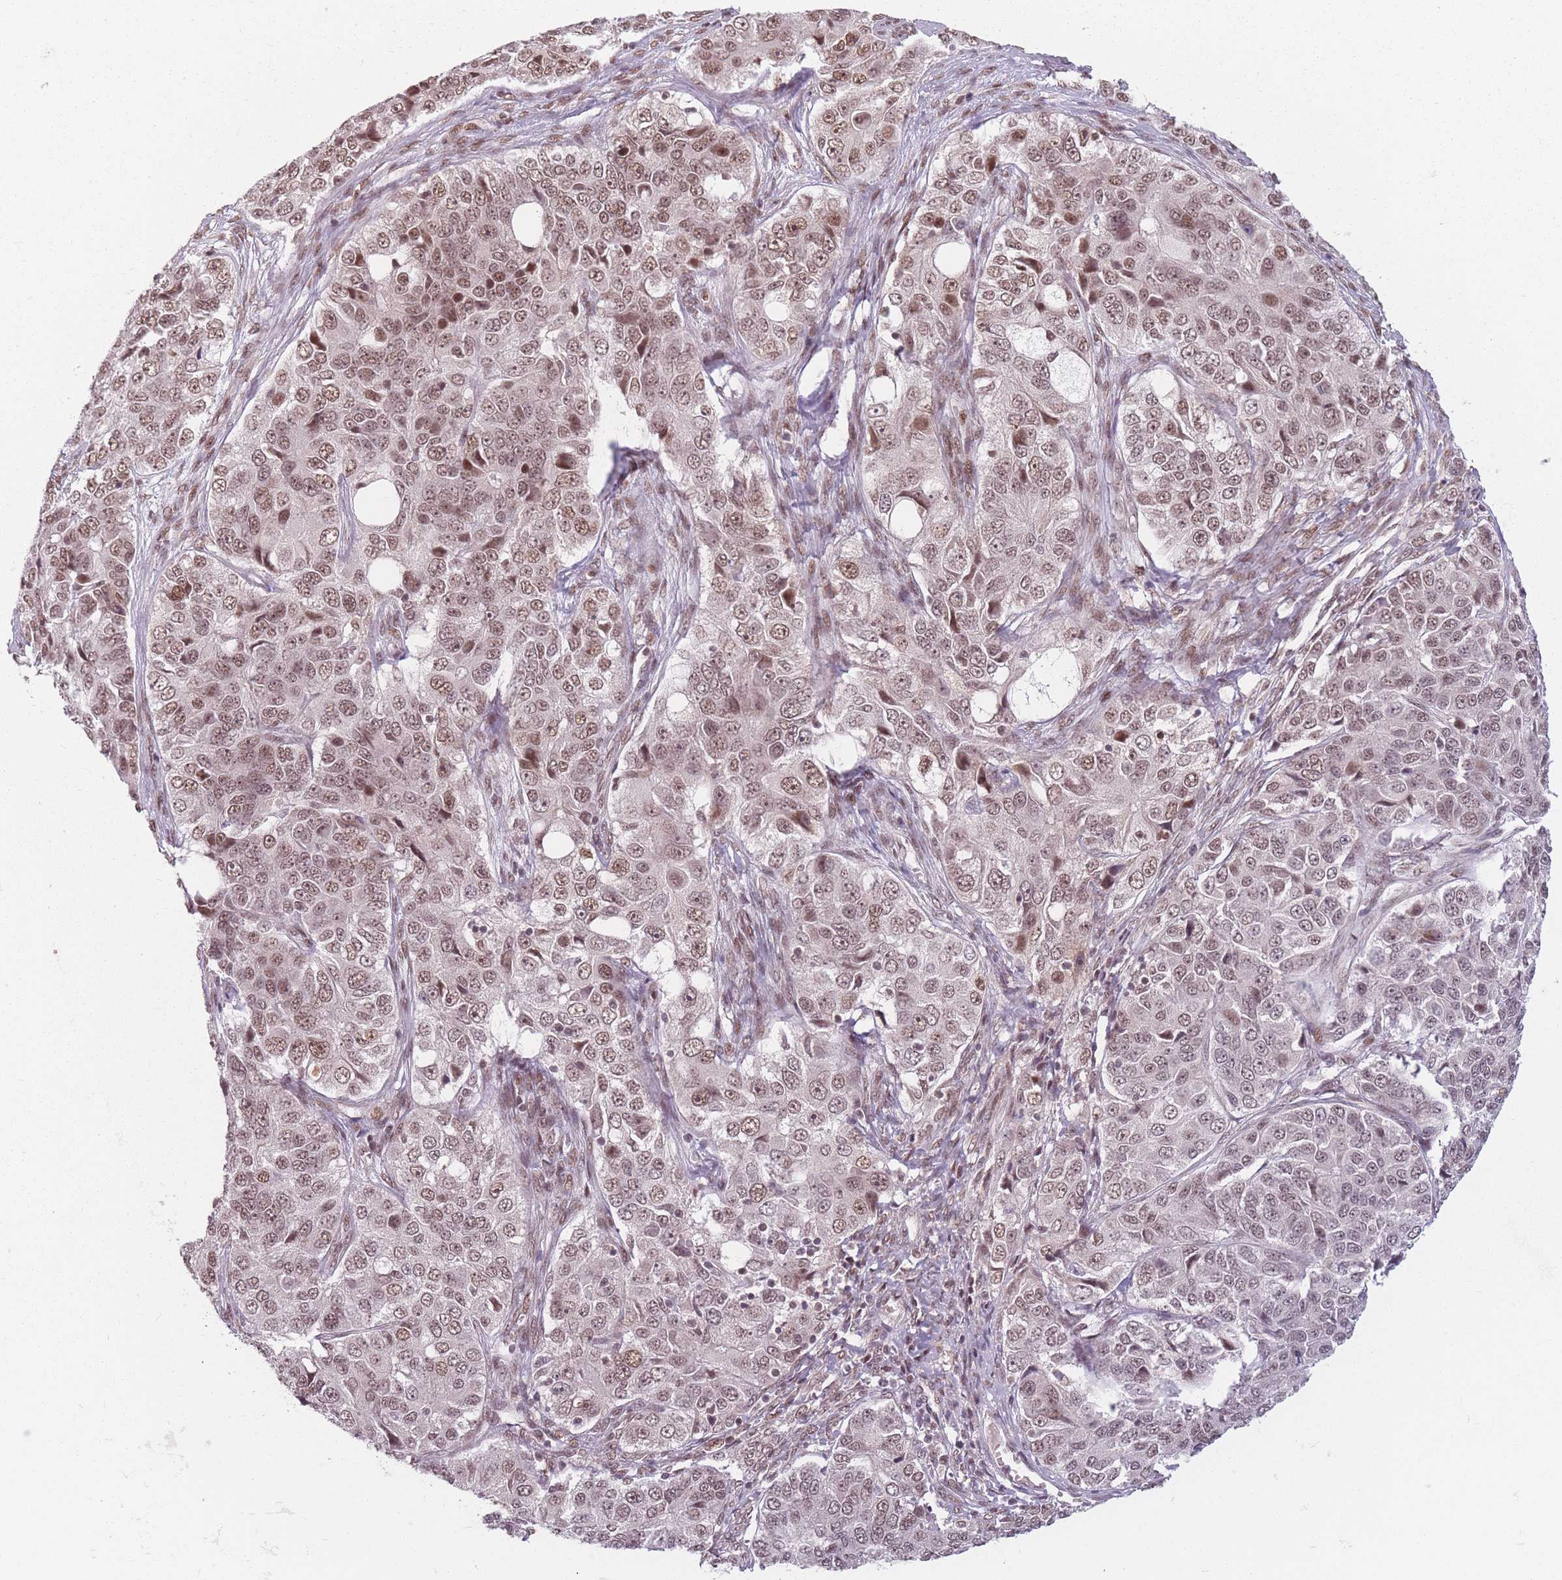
{"staining": {"intensity": "moderate", "quantity": ">75%", "location": "cytoplasmic/membranous,nuclear"}, "tissue": "ovarian cancer", "cell_type": "Tumor cells", "image_type": "cancer", "snomed": [{"axis": "morphology", "description": "Carcinoma, endometroid"}, {"axis": "topography", "description": "Ovary"}], "caption": "An image of ovarian endometroid carcinoma stained for a protein reveals moderate cytoplasmic/membranous and nuclear brown staining in tumor cells. The protein is stained brown, and the nuclei are stained in blue (DAB IHC with brightfield microscopy, high magnification).", "gene": "SUPT6H", "patient": {"sex": "female", "age": 51}}